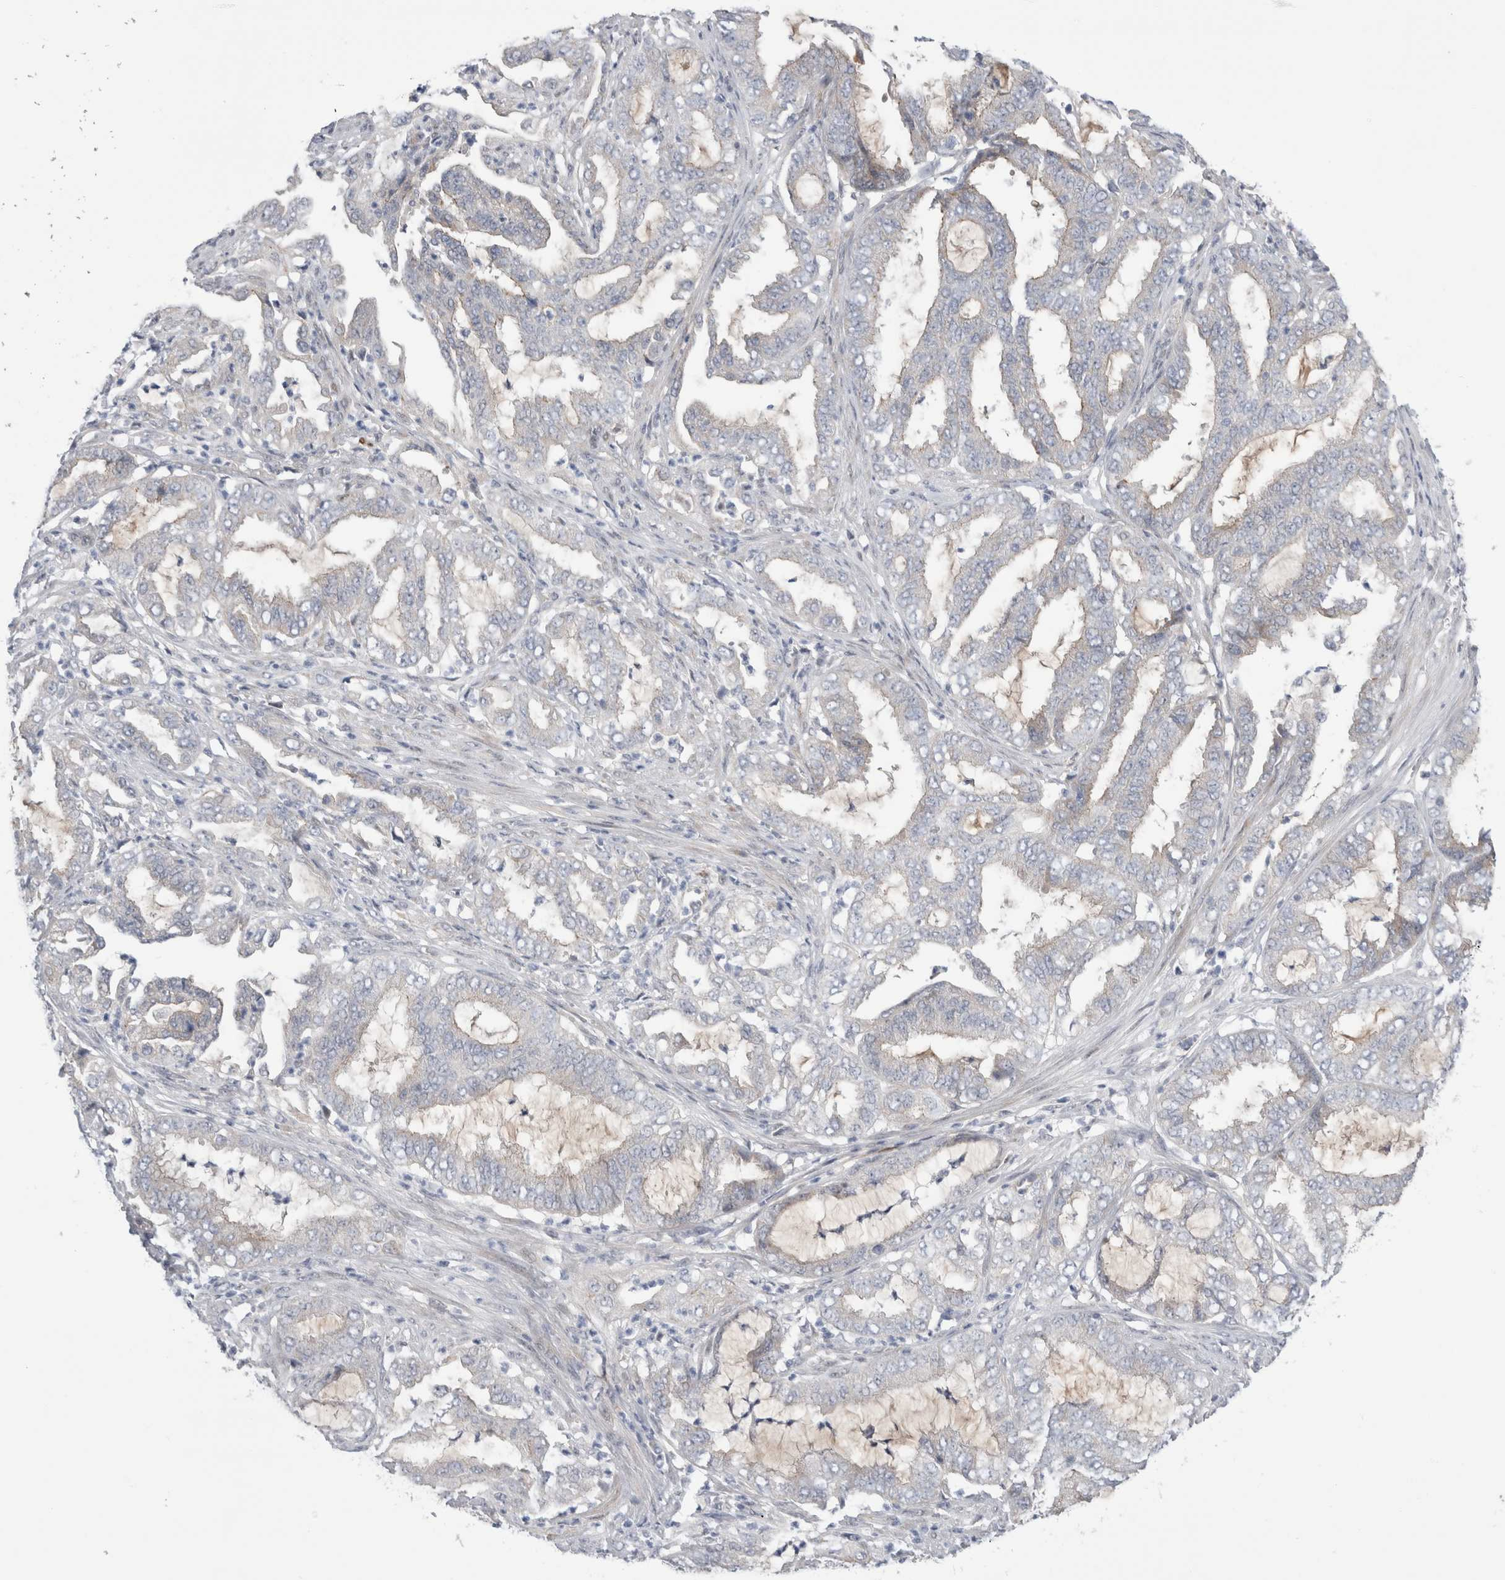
{"staining": {"intensity": "negative", "quantity": "none", "location": "none"}, "tissue": "endometrial cancer", "cell_type": "Tumor cells", "image_type": "cancer", "snomed": [{"axis": "morphology", "description": "Adenocarcinoma, NOS"}, {"axis": "topography", "description": "Endometrium"}], "caption": "A high-resolution histopathology image shows immunohistochemistry staining of endometrial cancer, which displays no significant staining in tumor cells.", "gene": "TAFA5", "patient": {"sex": "female", "age": 51}}